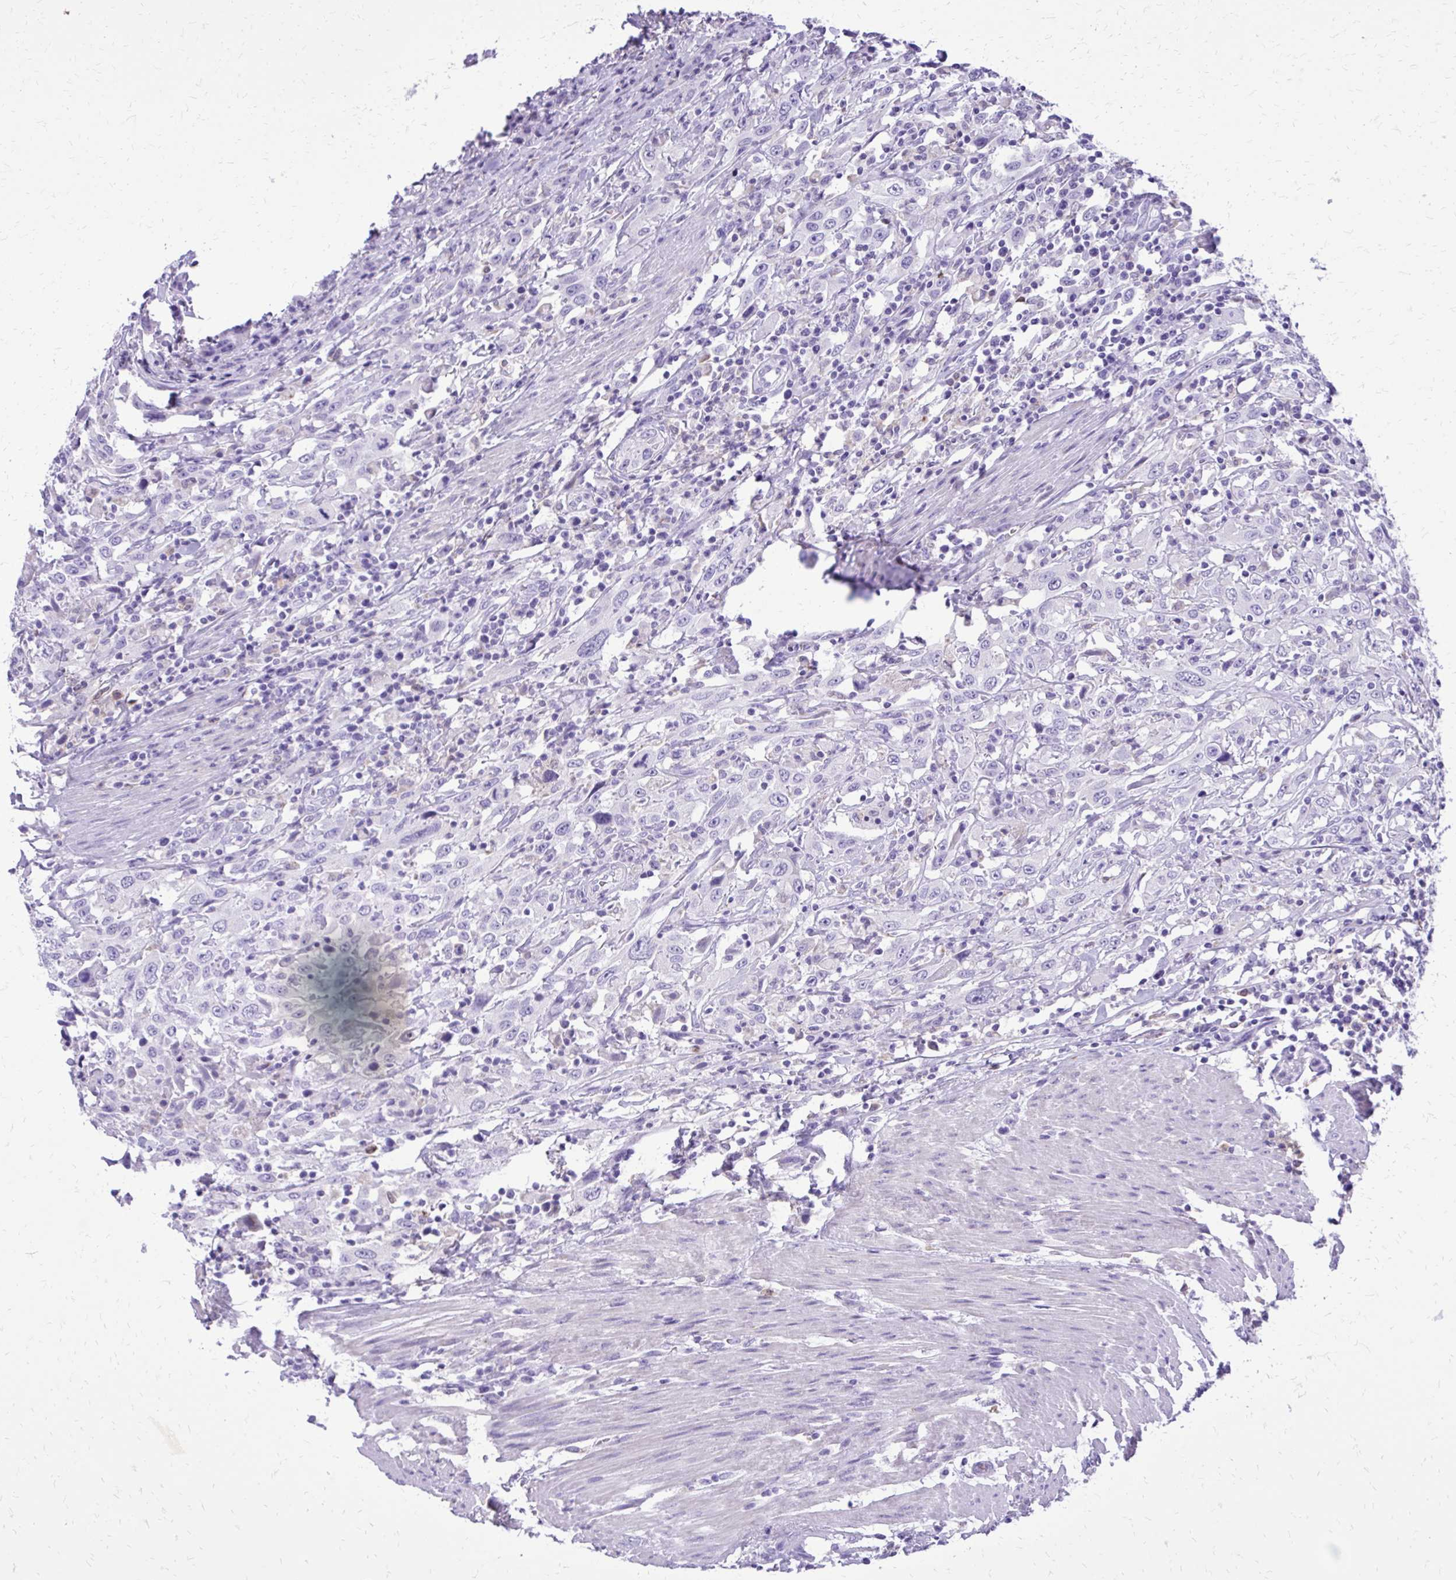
{"staining": {"intensity": "negative", "quantity": "none", "location": "none"}, "tissue": "urothelial cancer", "cell_type": "Tumor cells", "image_type": "cancer", "snomed": [{"axis": "morphology", "description": "Urothelial carcinoma, High grade"}, {"axis": "topography", "description": "Urinary bladder"}], "caption": "The histopathology image demonstrates no staining of tumor cells in high-grade urothelial carcinoma. (DAB IHC visualized using brightfield microscopy, high magnification).", "gene": "CAT", "patient": {"sex": "male", "age": 61}}